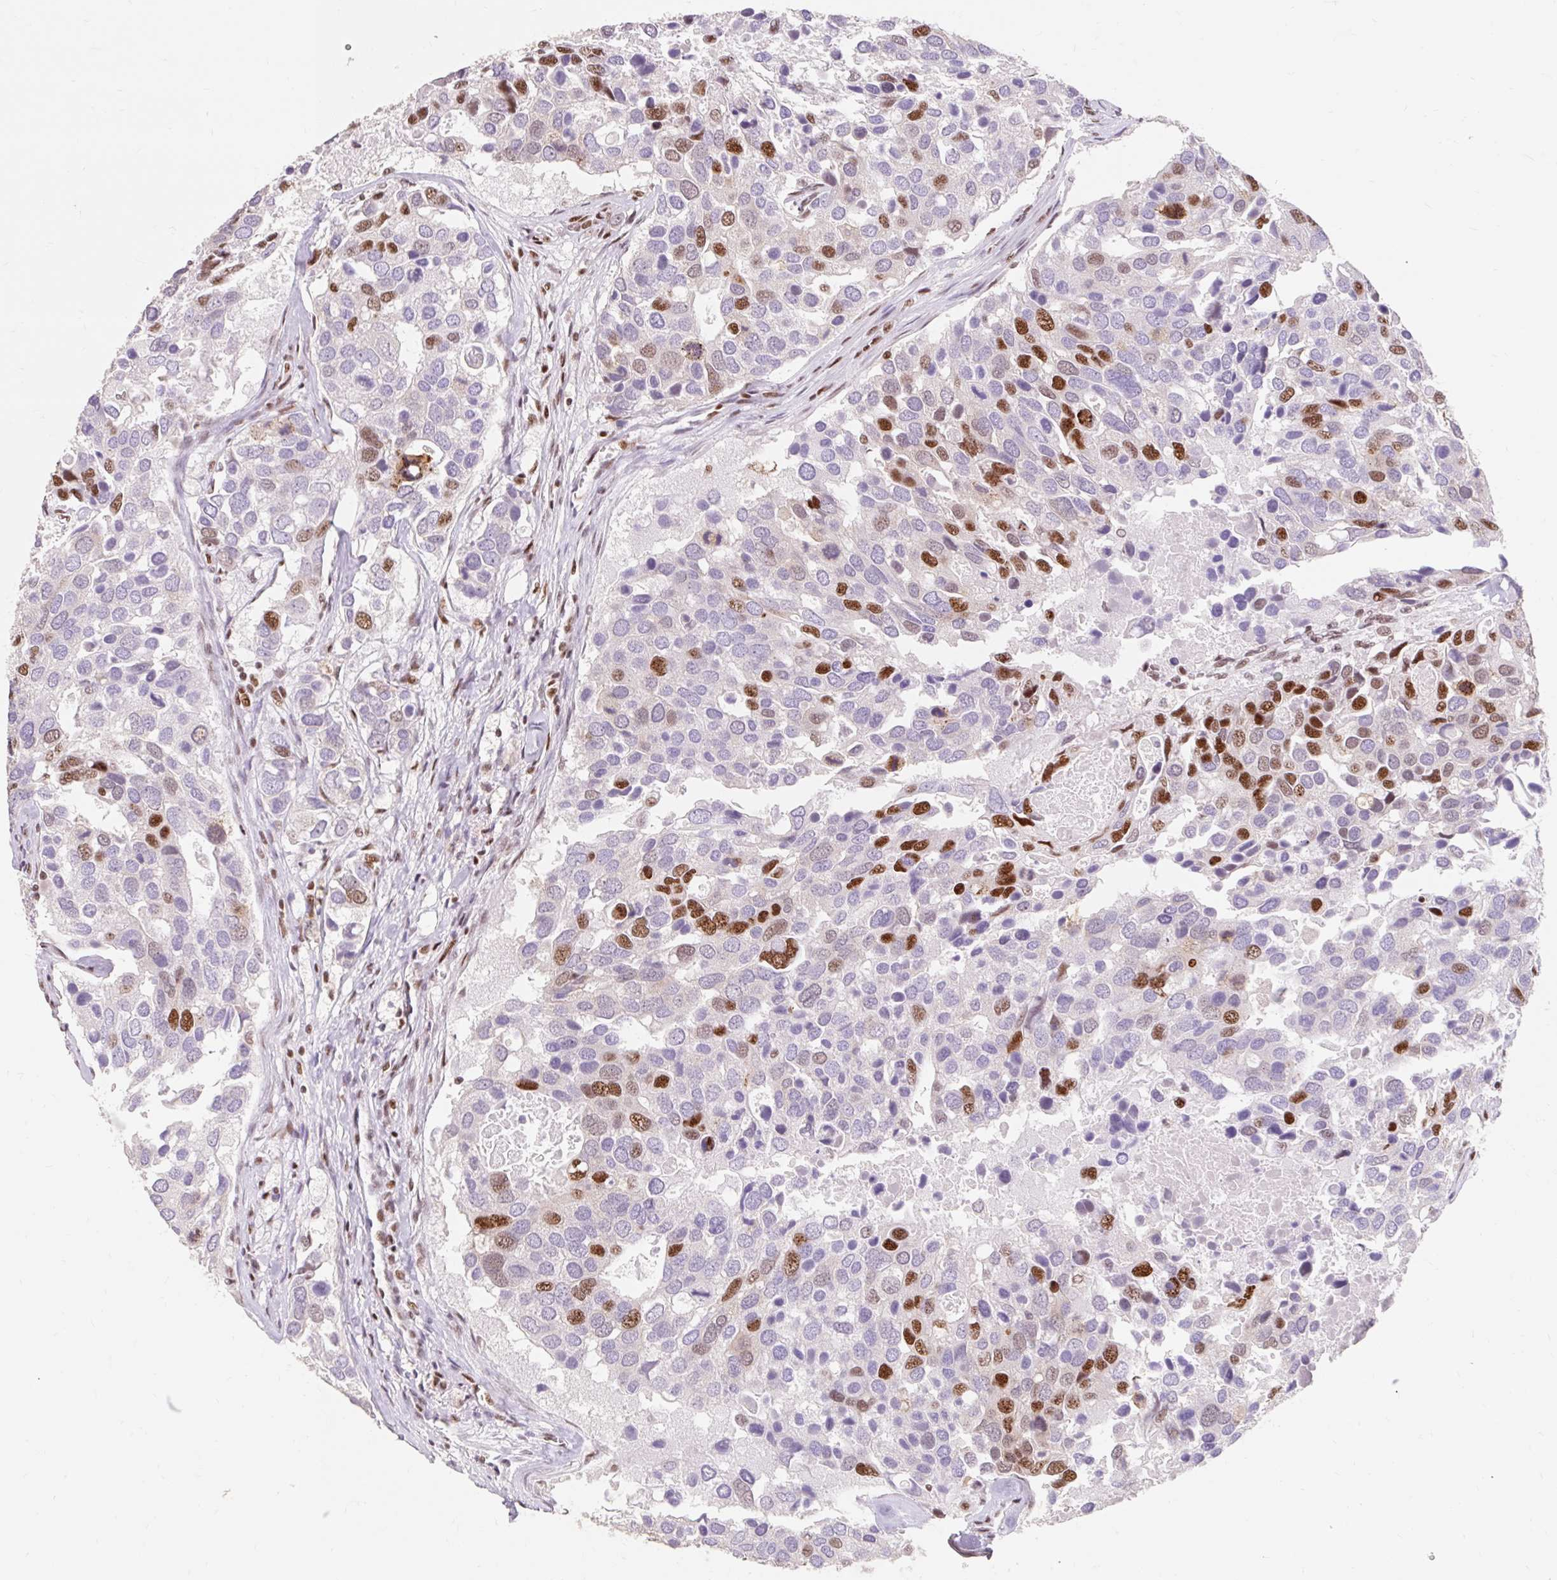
{"staining": {"intensity": "strong", "quantity": "<25%", "location": "nuclear"}, "tissue": "breast cancer", "cell_type": "Tumor cells", "image_type": "cancer", "snomed": [{"axis": "morphology", "description": "Duct carcinoma"}, {"axis": "topography", "description": "Breast"}], "caption": "Strong nuclear protein positivity is seen in about <25% of tumor cells in invasive ductal carcinoma (breast).", "gene": "SRSF10", "patient": {"sex": "female", "age": 83}}